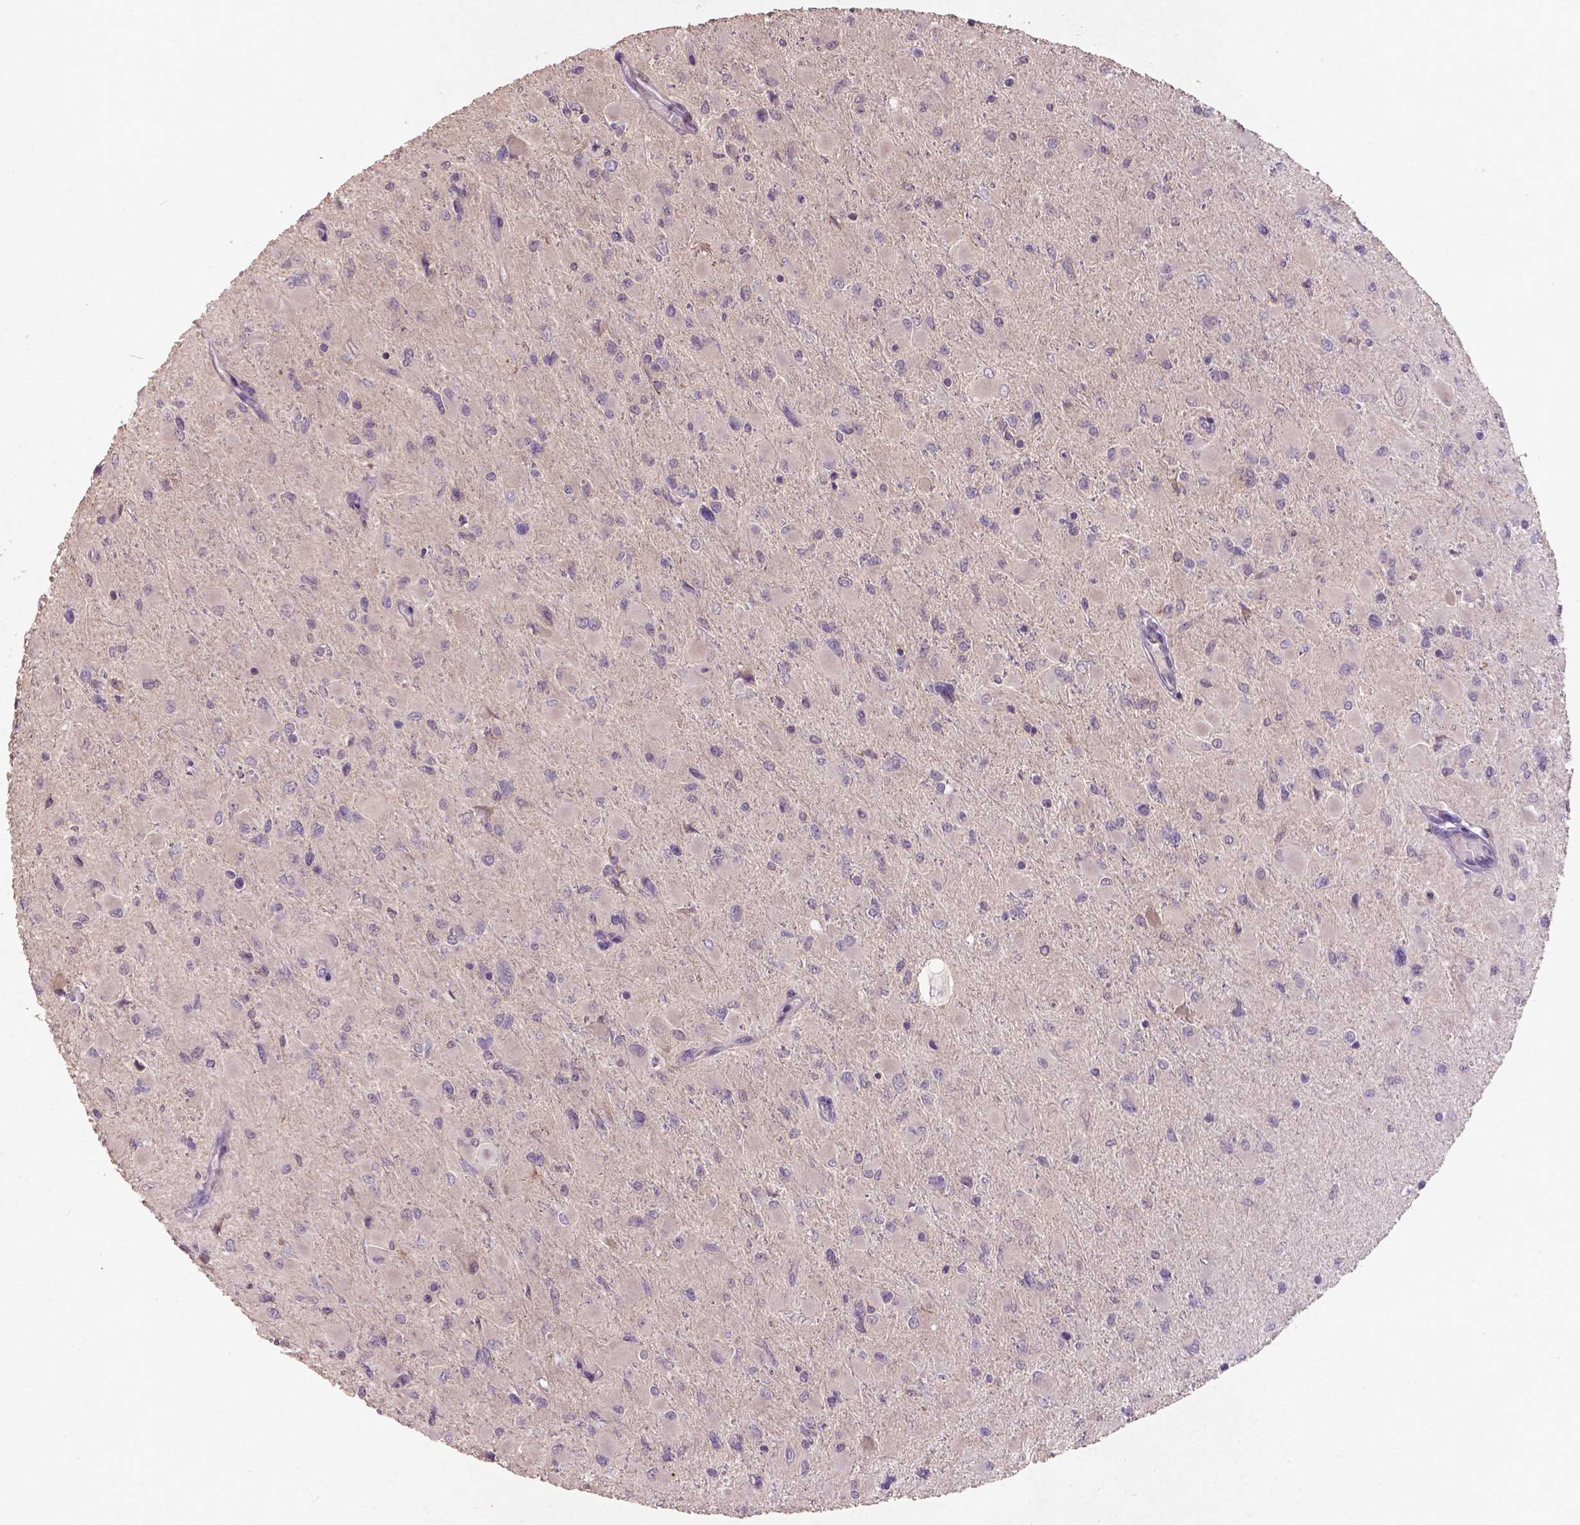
{"staining": {"intensity": "negative", "quantity": "none", "location": "none"}, "tissue": "glioma", "cell_type": "Tumor cells", "image_type": "cancer", "snomed": [{"axis": "morphology", "description": "Glioma, malignant, High grade"}, {"axis": "topography", "description": "Cerebral cortex"}], "caption": "High-grade glioma (malignant) stained for a protein using IHC shows no expression tumor cells.", "gene": "KBTBD8", "patient": {"sex": "female", "age": 36}}